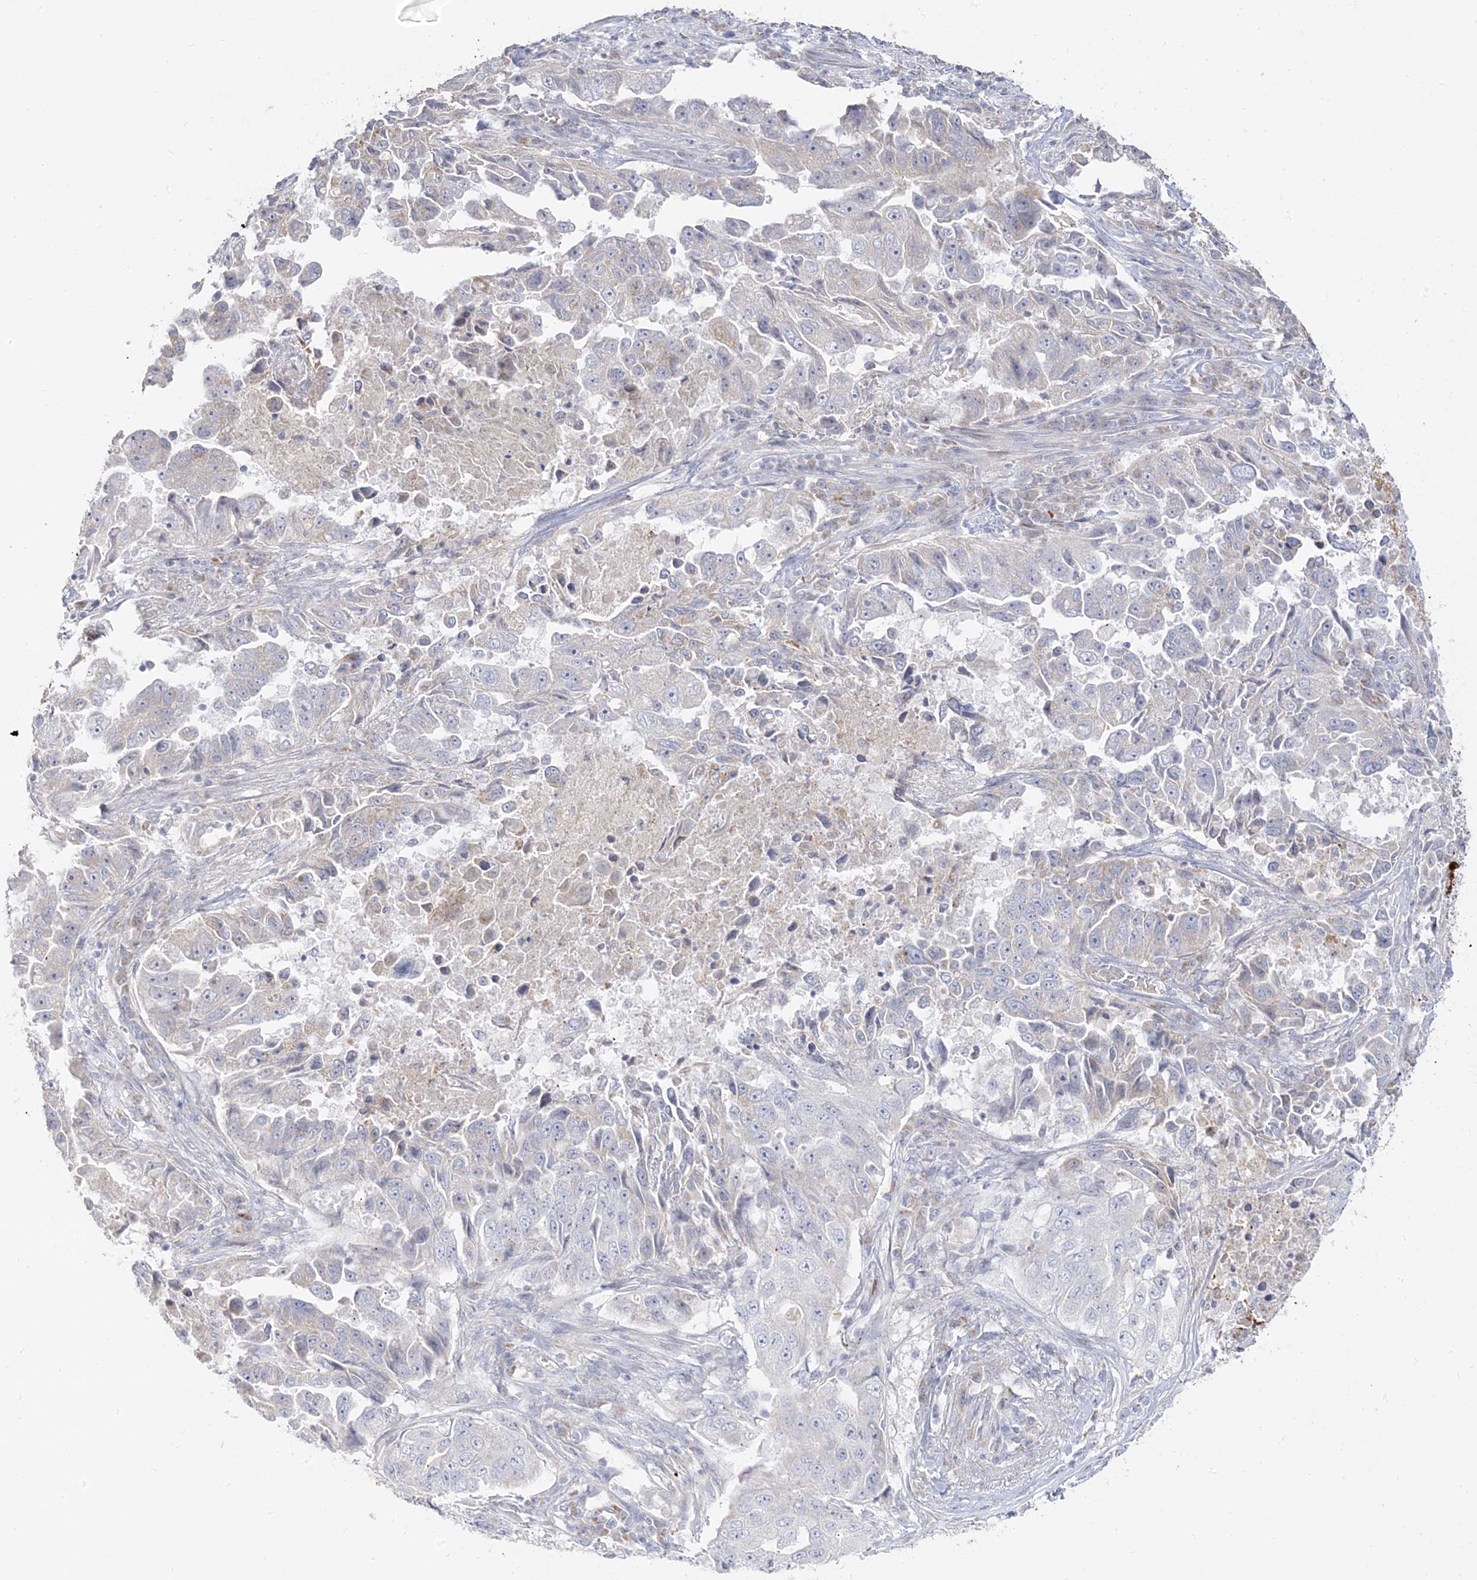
{"staining": {"intensity": "negative", "quantity": "none", "location": "none"}, "tissue": "lung cancer", "cell_type": "Tumor cells", "image_type": "cancer", "snomed": [{"axis": "morphology", "description": "Adenocarcinoma, NOS"}, {"axis": "topography", "description": "Lung"}], "caption": "High magnification brightfield microscopy of lung adenocarcinoma stained with DAB (3,3'-diaminobenzidine) (brown) and counterstained with hematoxylin (blue): tumor cells show no significant expression.", "gene": "TRANK1", "patient": {"sex": "female", "age": 51}}